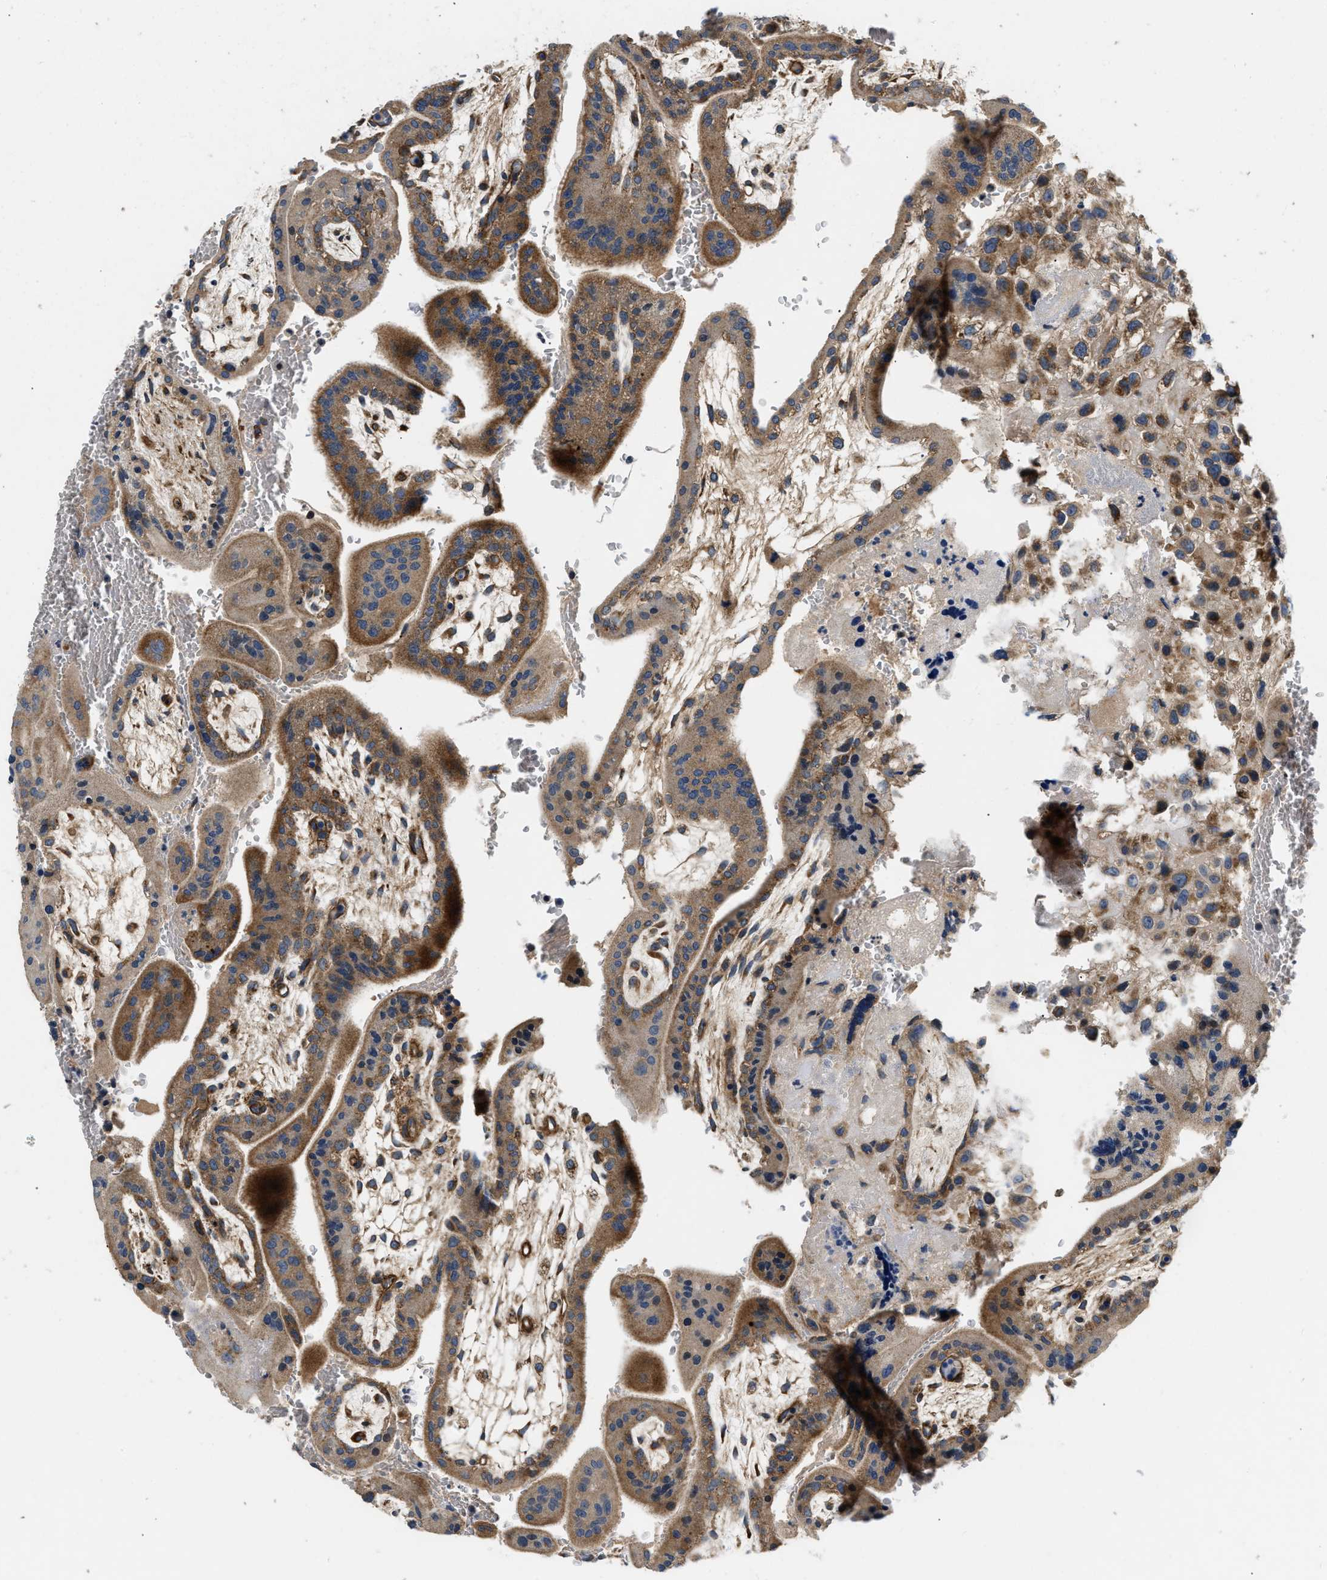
{"staining": {"intensity": "moderate", "quantity": ">75%", "location": "cytoplasmic/membranous"}, "tissue": "placenta", "cell_type": "Decidual cells", "image_type": "normal", "snomed": [{"axis": "morphology", "description": "Normal tissue, NOS"}, {"axis": "topography", "description": "Placenta"}], "caption": "Immunohistochemical staining of normal placenta reveals >75% levels of moderate cytoplasmic/membranous protein staining in about >75% of decidual cells.", "gene": "NME6", "patient": {"sex": "female", "age": 35}}